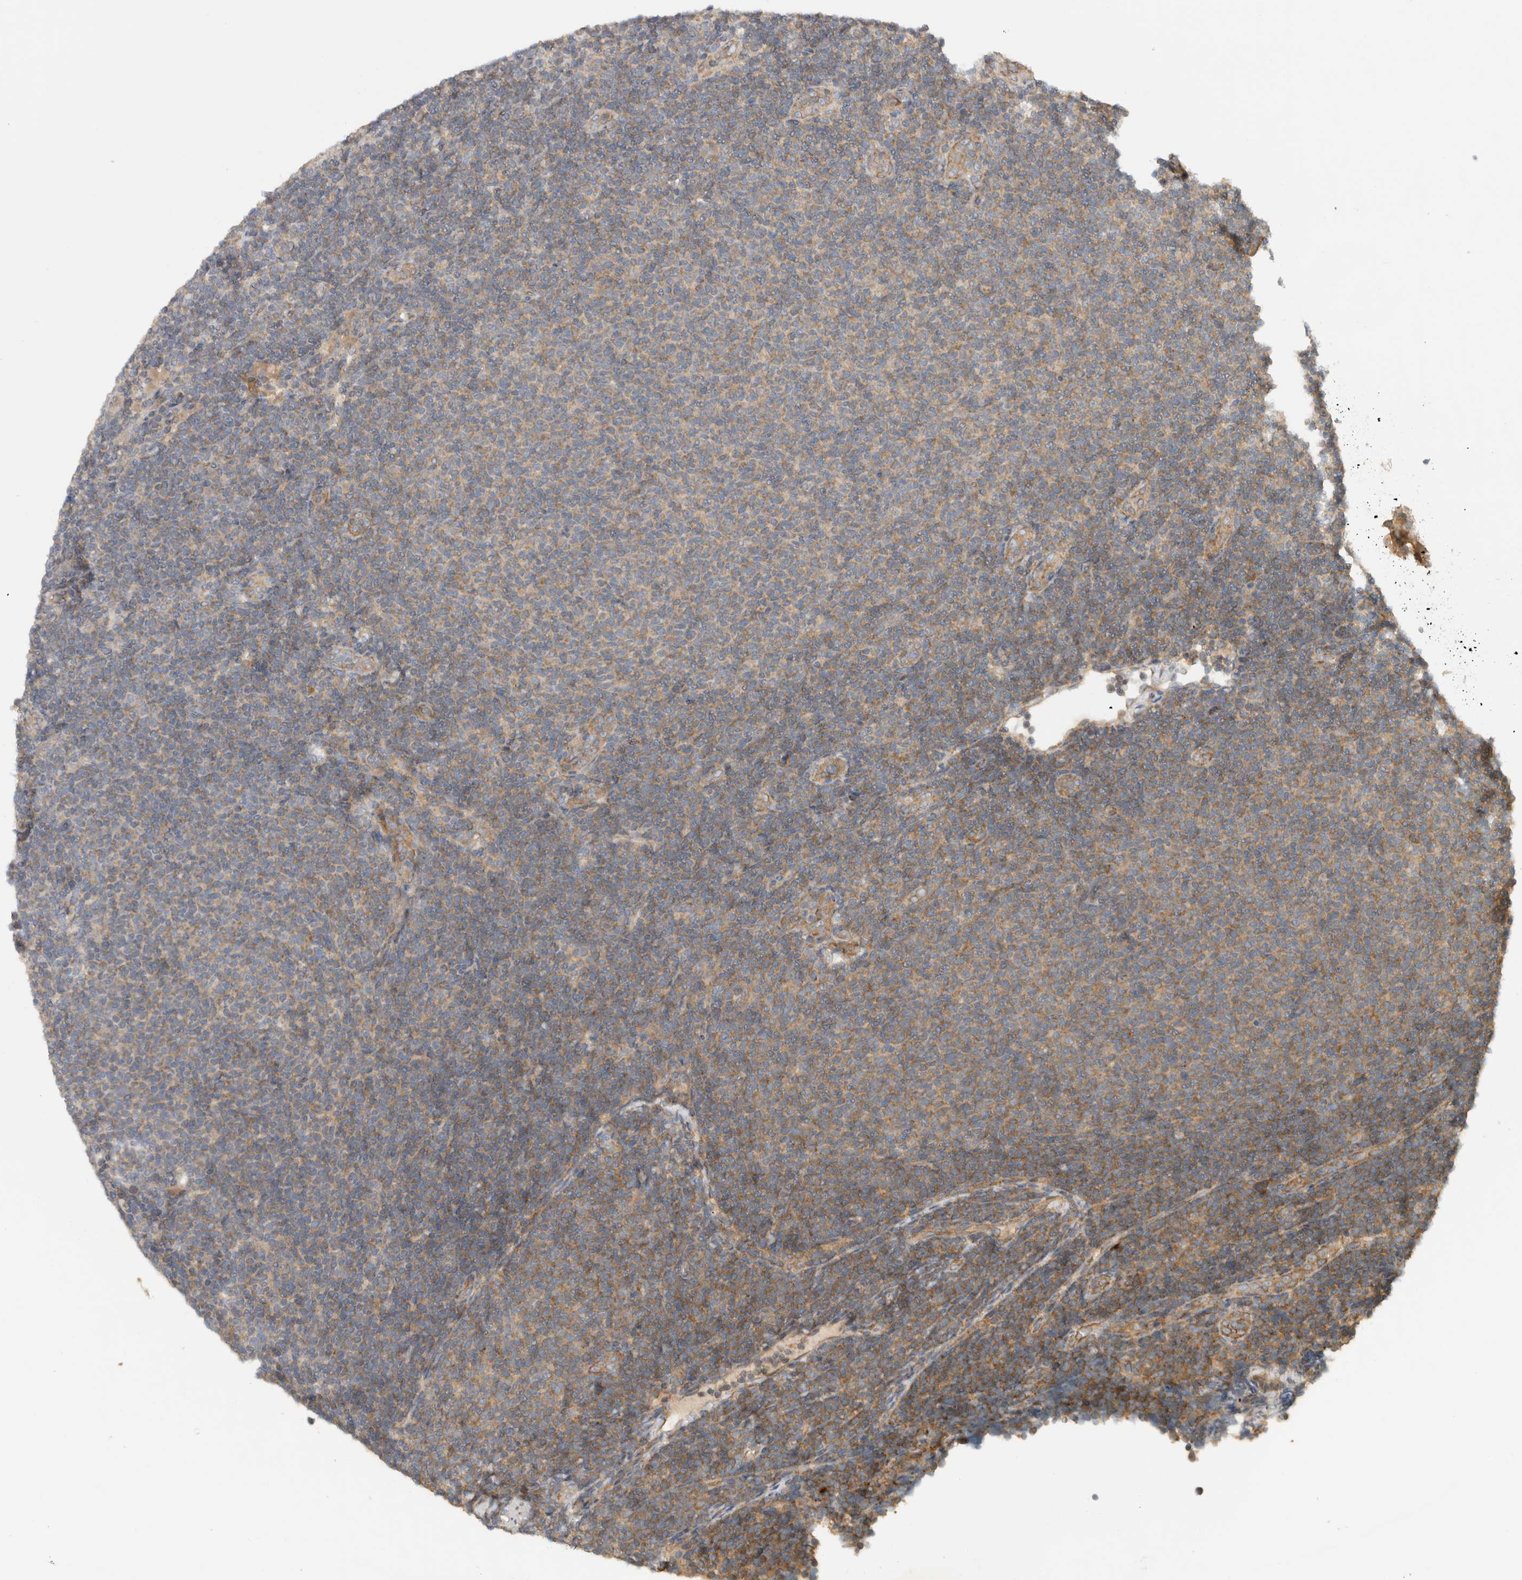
{"staining": {"intensity": "moderate", "quantity": "<25%", "location": "cytoplasmic/membranous"}, "tissue": "lymphoma", "cell_type": "Tumor cells", "image_type": "cancer", "snomed": [{"axis": "morphology", "description": "Malignant lymphoma, non-Hodgkin's type, Low grade"}, {"axis": "topography", "description": "Lymph node"}], "caption": "High-magnification brightfield microscopy of malignant lymphoma, non-Hodgkin's type (low-grade) stained with DAB (brown) and counterstained with hematoxylin (blue). tumor cells exhibit moderate cytoplasmic/membranous staining is appreciated in approximately<25% of cells.", "gene": "PUM1", "patient": {"sex": "male", "age": 66}}